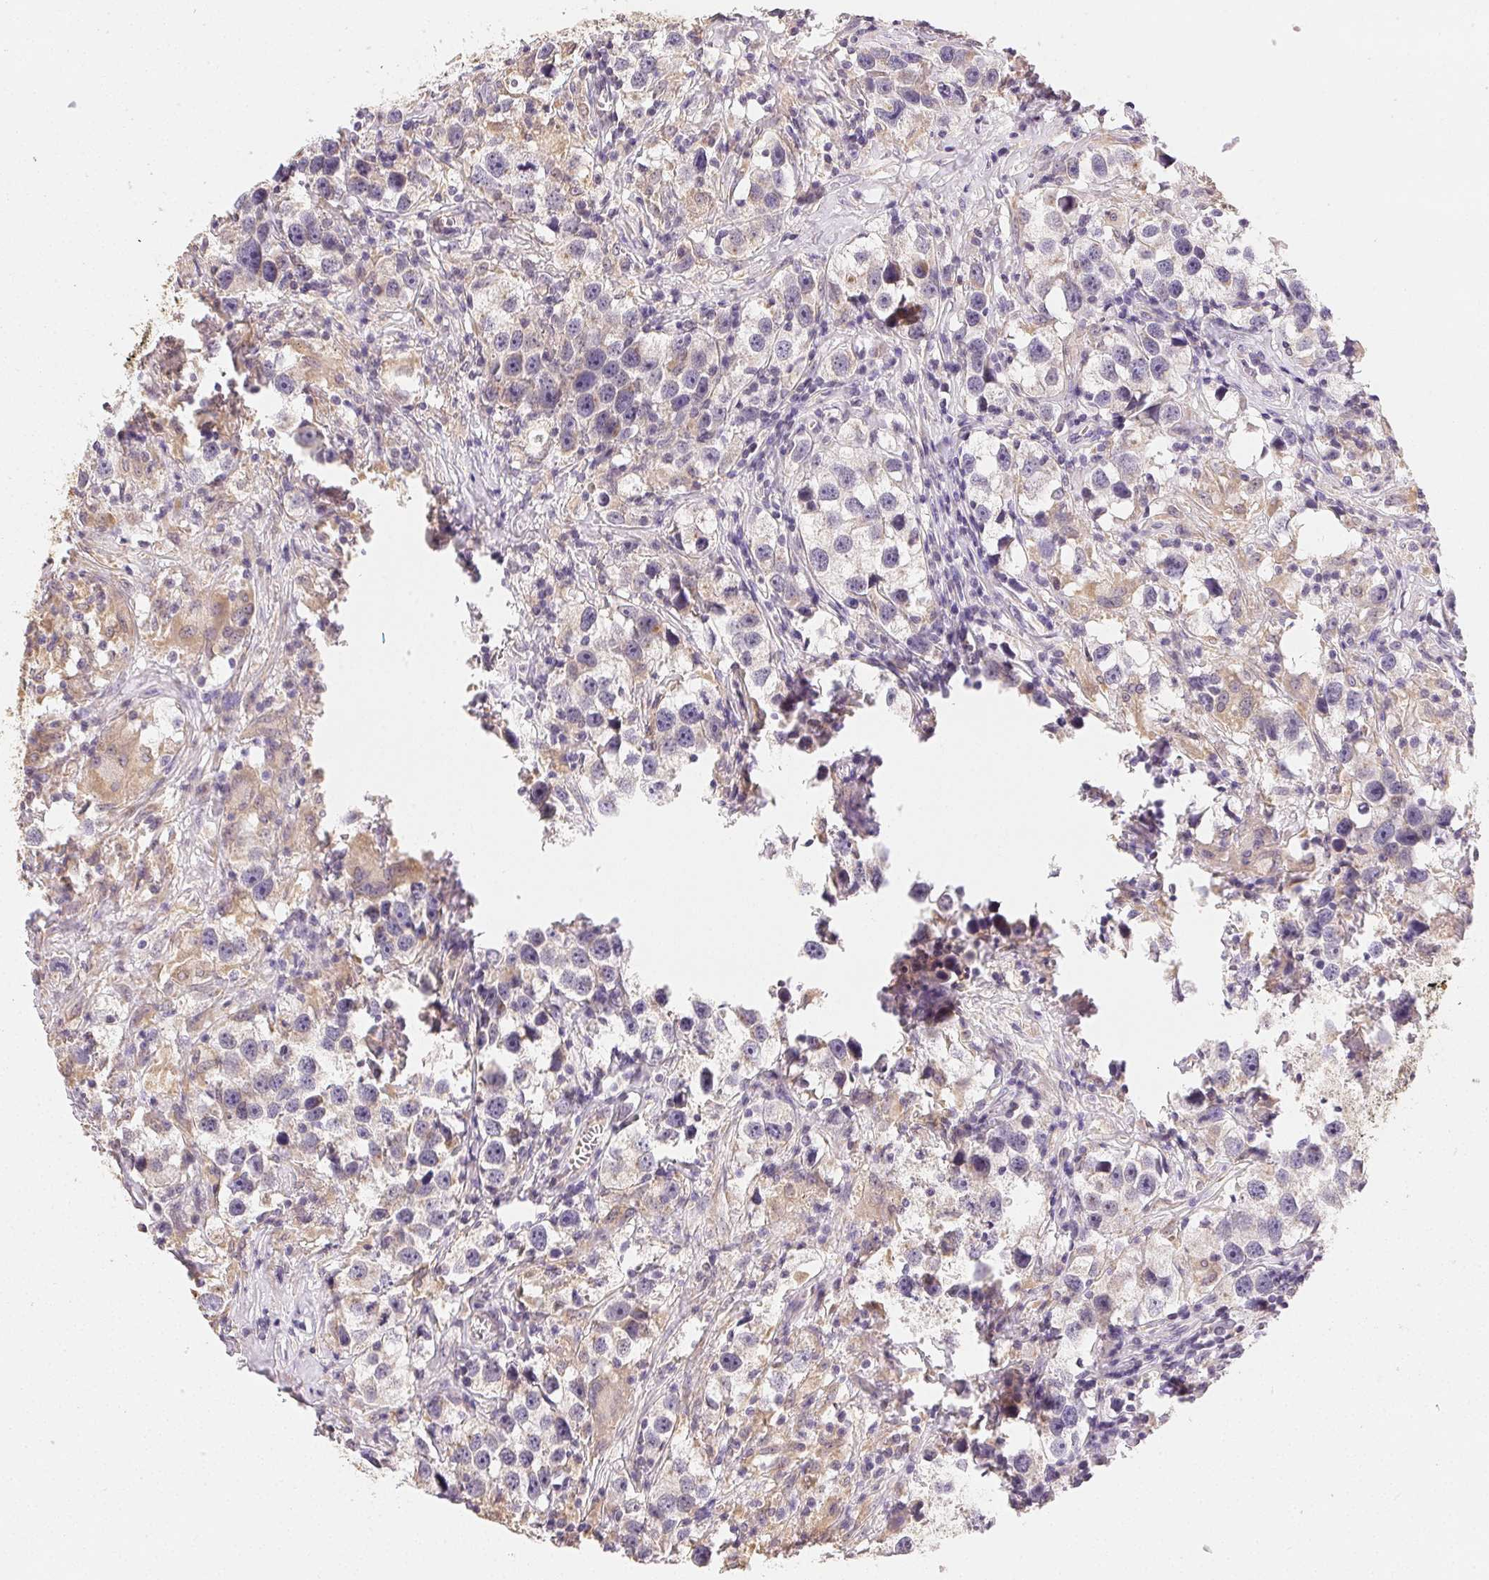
{"staining": {"intensity": "negative", "quantity": "none", "location": "none"}, "tissue": "testis cancer", "cell_type": "Tumor cells", "image_type": "cancer", "snomed": [{"axis": "morphology", "description": "Seminoma, NOS"}, {"axis": "topography", "description": "Testis"}], "caption": "Tumor cells are negative for brown protein staining in testis cancer.", "gene": "SEZ6L2", "patient": {"sex": "male", "age": 49}}